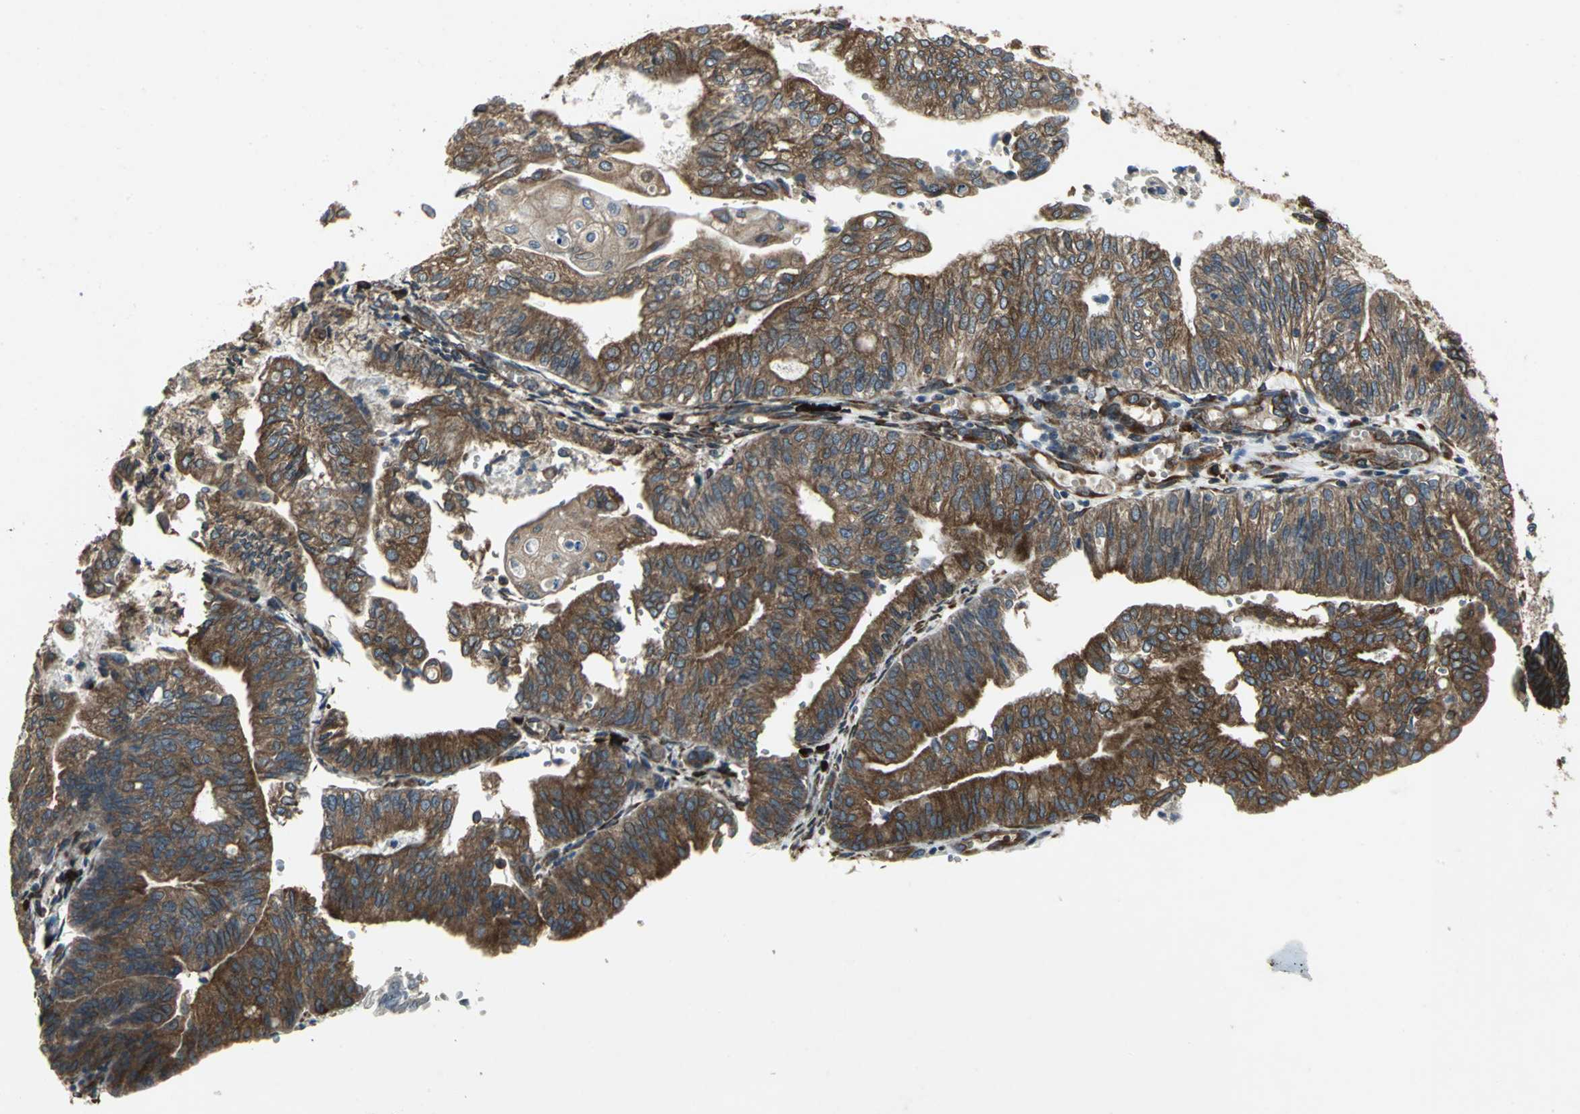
{"staining": {"intensity": "moderate", "quantity": ">75%", "location": "cytoplasmic/membranous"}, "tissue": "endometrial cancer", "cell_type": "Tumor cells", "image_type": "cancer", "snomed": [{"axis": "morphology", "description": "Adenocarcinoma, NOS"}, {"axis": "topography", "description": "Endometrium"}], "caption": "Tumor cells show medium levels of moderate cytoplasmic/membranous positivity in approximately >75% of cells in human endometrial adenocarcinoma.", "gene": "SYVN1", "patient": {"sex": "female", "age": 59}}